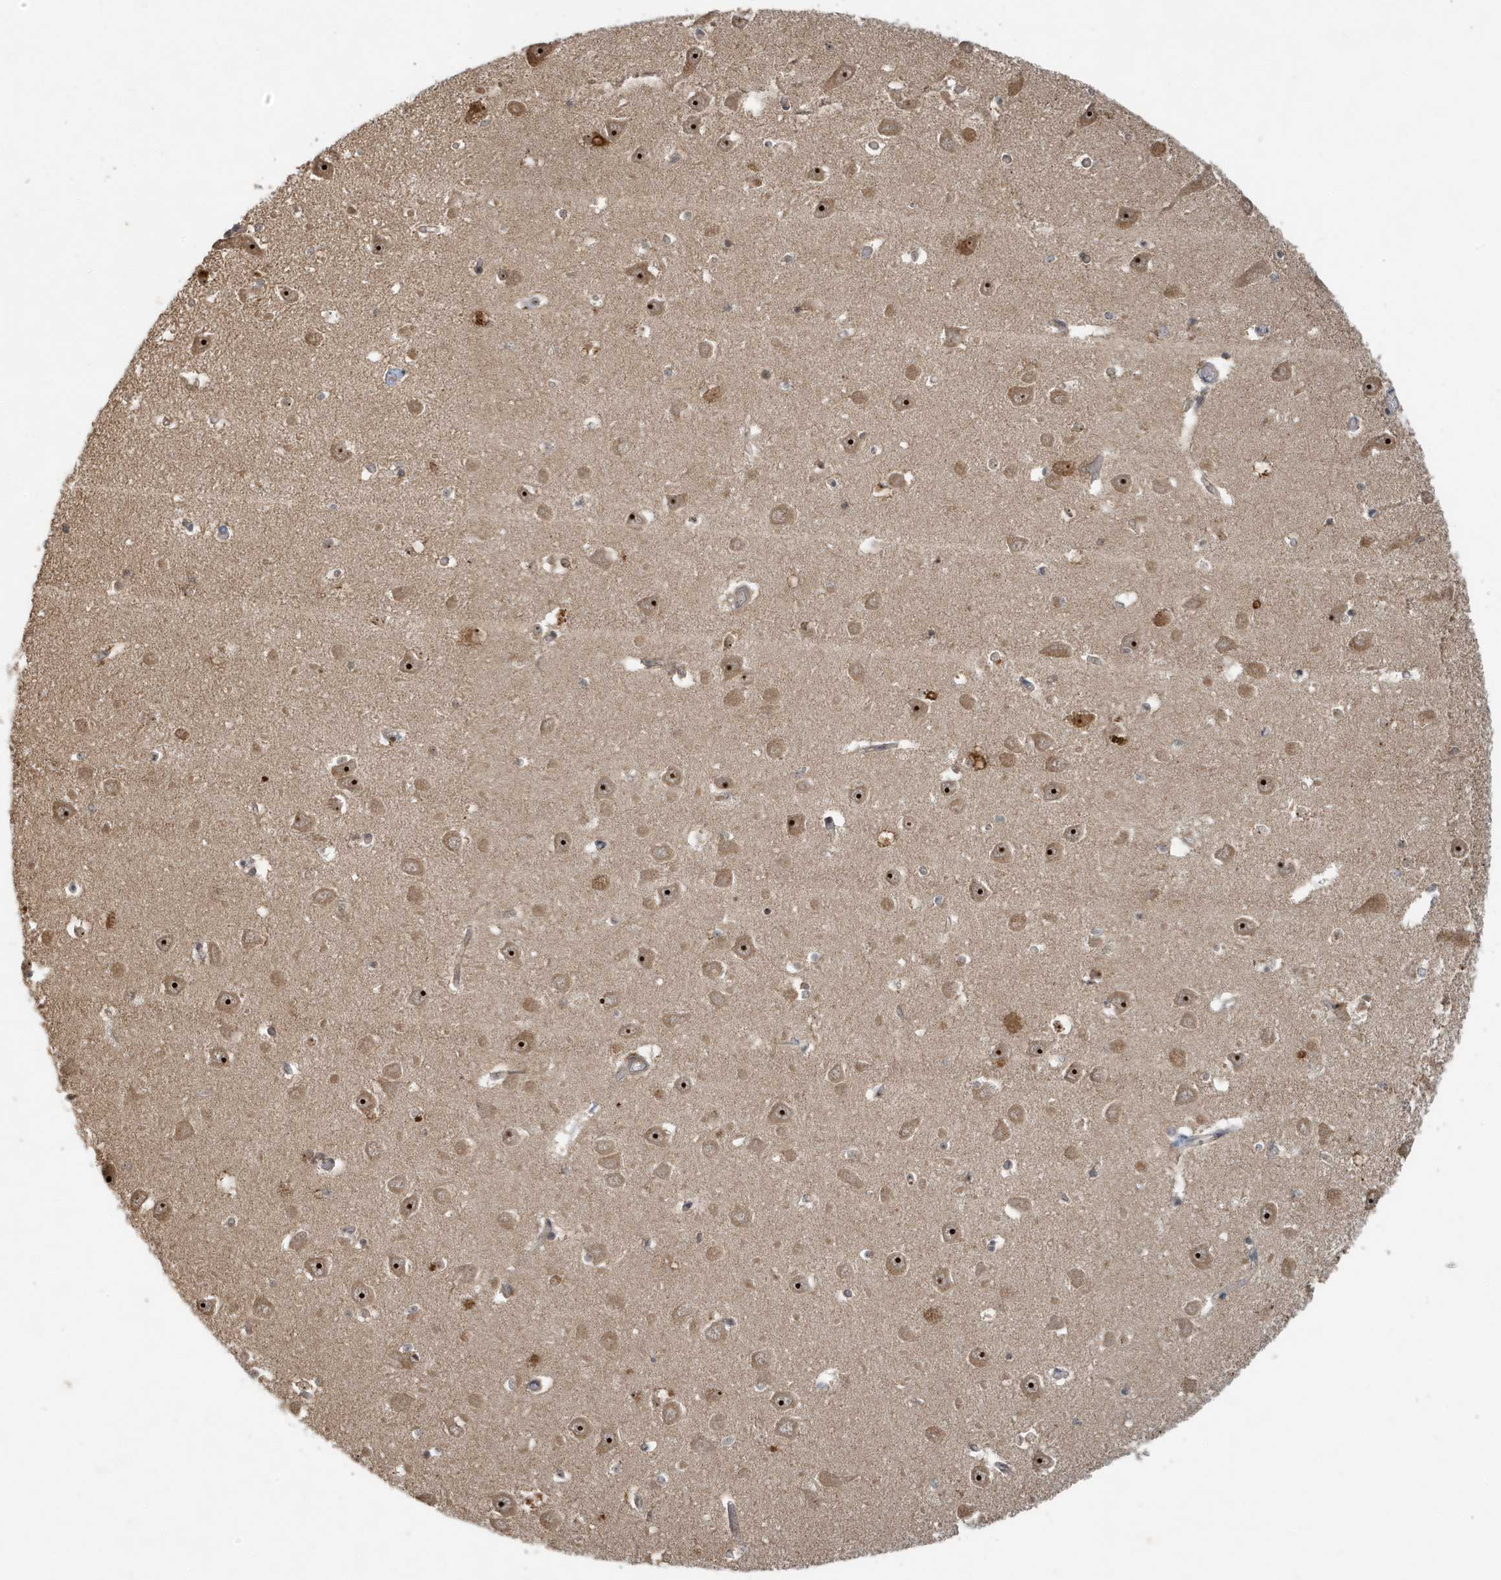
{"staining": {"intensity": "weak", "quantity": ">75%", "location": "cytoplasmic/membranous"}, "tissue": "hippocampus", "cell_type": "Glial cells", "image_type": "normal", "snomed": [{"axis": "morphology", "description": "Normal tissue, NOS"}, {"axis": "topography", "description": "Hippocampus"}], "caption": "Brown immunohistochemical staining in benign human hippocampus demonstrates weak cytoplasmic/membranous positivity in about >75% of glial cells. (DAB IHC with brightfield microscopy, high magnification).", "gene": "ABCB9", "patient": {"sex": "male", "age": 70}}